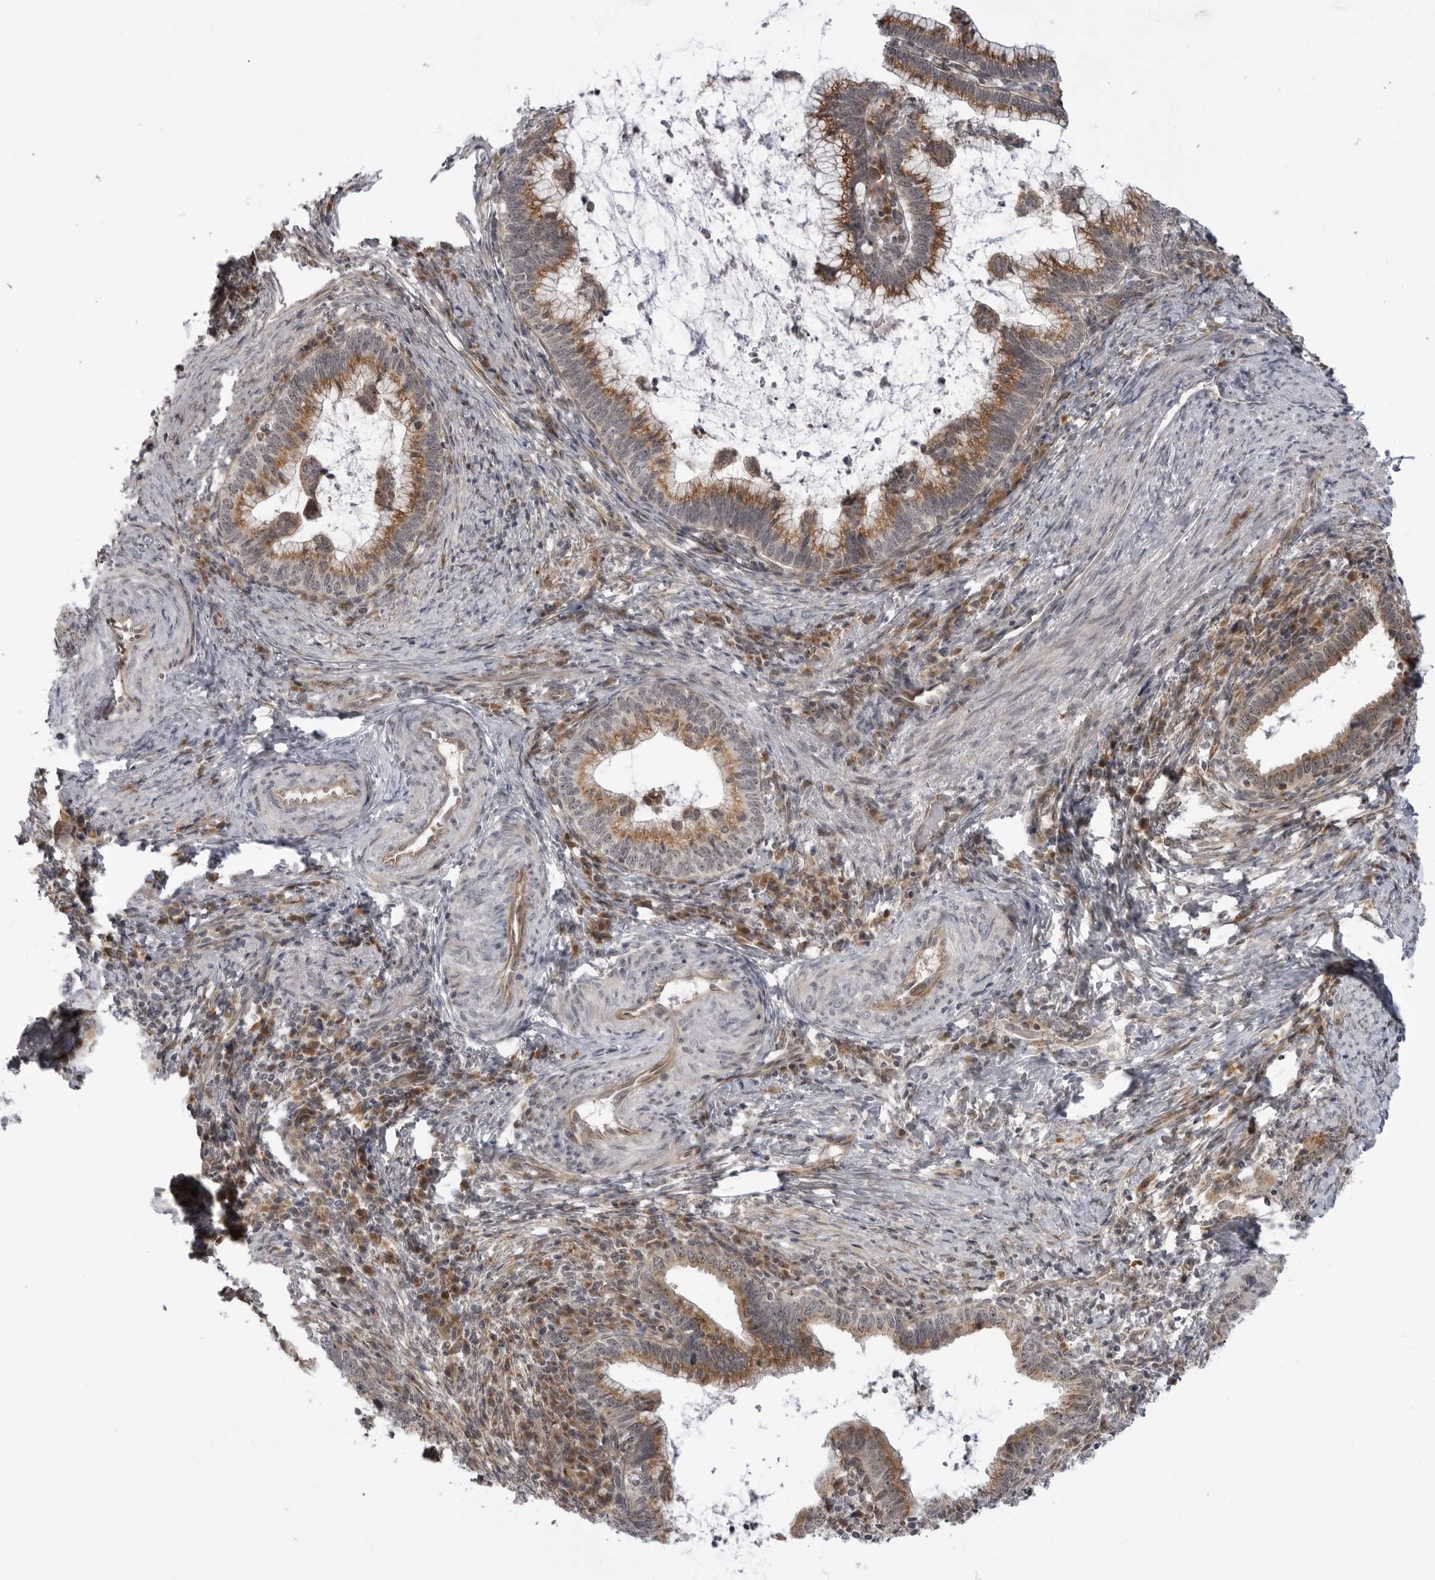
{"staining": {"intensity": "moderate", "quantity": ">75%", "location": "cytoplasmic/membranous"}, "tissue": "cervical cancer", "cell_type": "Tumor cells", "image_type": "cancer", "snomed": [{"axis": "morphology", "description": "Adenocarcinoma, NOS"}, {"axis": "topography", "description": "Cervix"}], "caption": "Human cervical cancer stained for a protein (brown) exhibits moderate cytoplasmic/membranous positive expression in about >75% of tumor cells.", "gene": "LRRC45", "patient": {"sex": "female", "age": 36}}